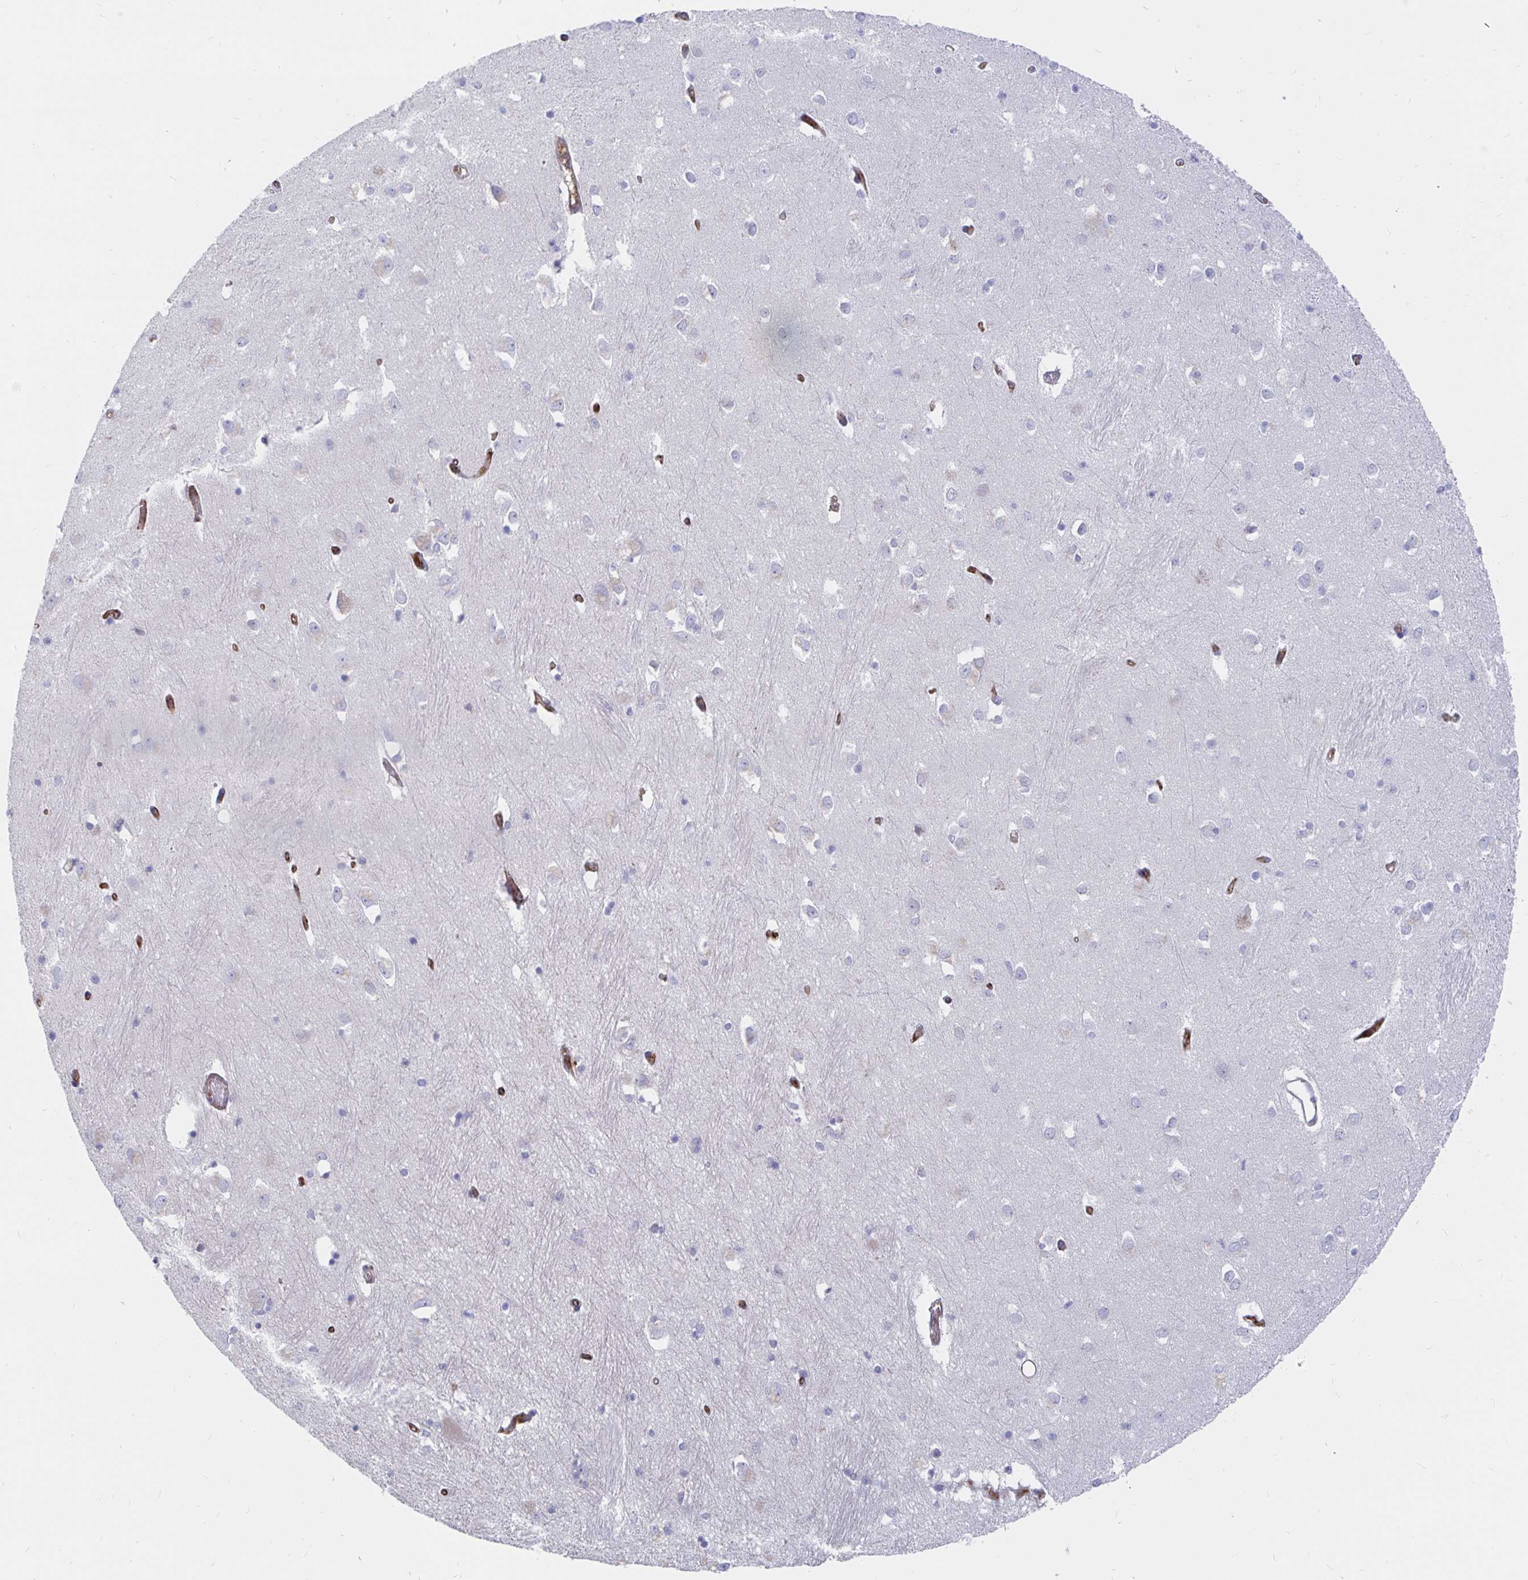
{"staining": {"intensity": "negative", "quantity": "none", "location": "none"}, "tissue": "caudate", "cell_type": "Glial cells", "image_type": "normal", "snomed": [{"axis": "morphology", "description": "Normal tissue, NOS"}, {"axis": "topography", "description": "Lateral ventricle wall"}, {"axis": "topography", "description": "Hippocampus"}], "caption": "Immunohistochemistry micrograph of unremarkable caudate: human caudate stained with DAB exhibits no significant protein positivity in glial cells. (DAB (3,3'-diaminobenzidine) immunohistochemistry (IHC) visualized using brightfield microscopy, high magnification).", "gene": "KCTD19", "patient": {"sex": "female", "age": 63}}